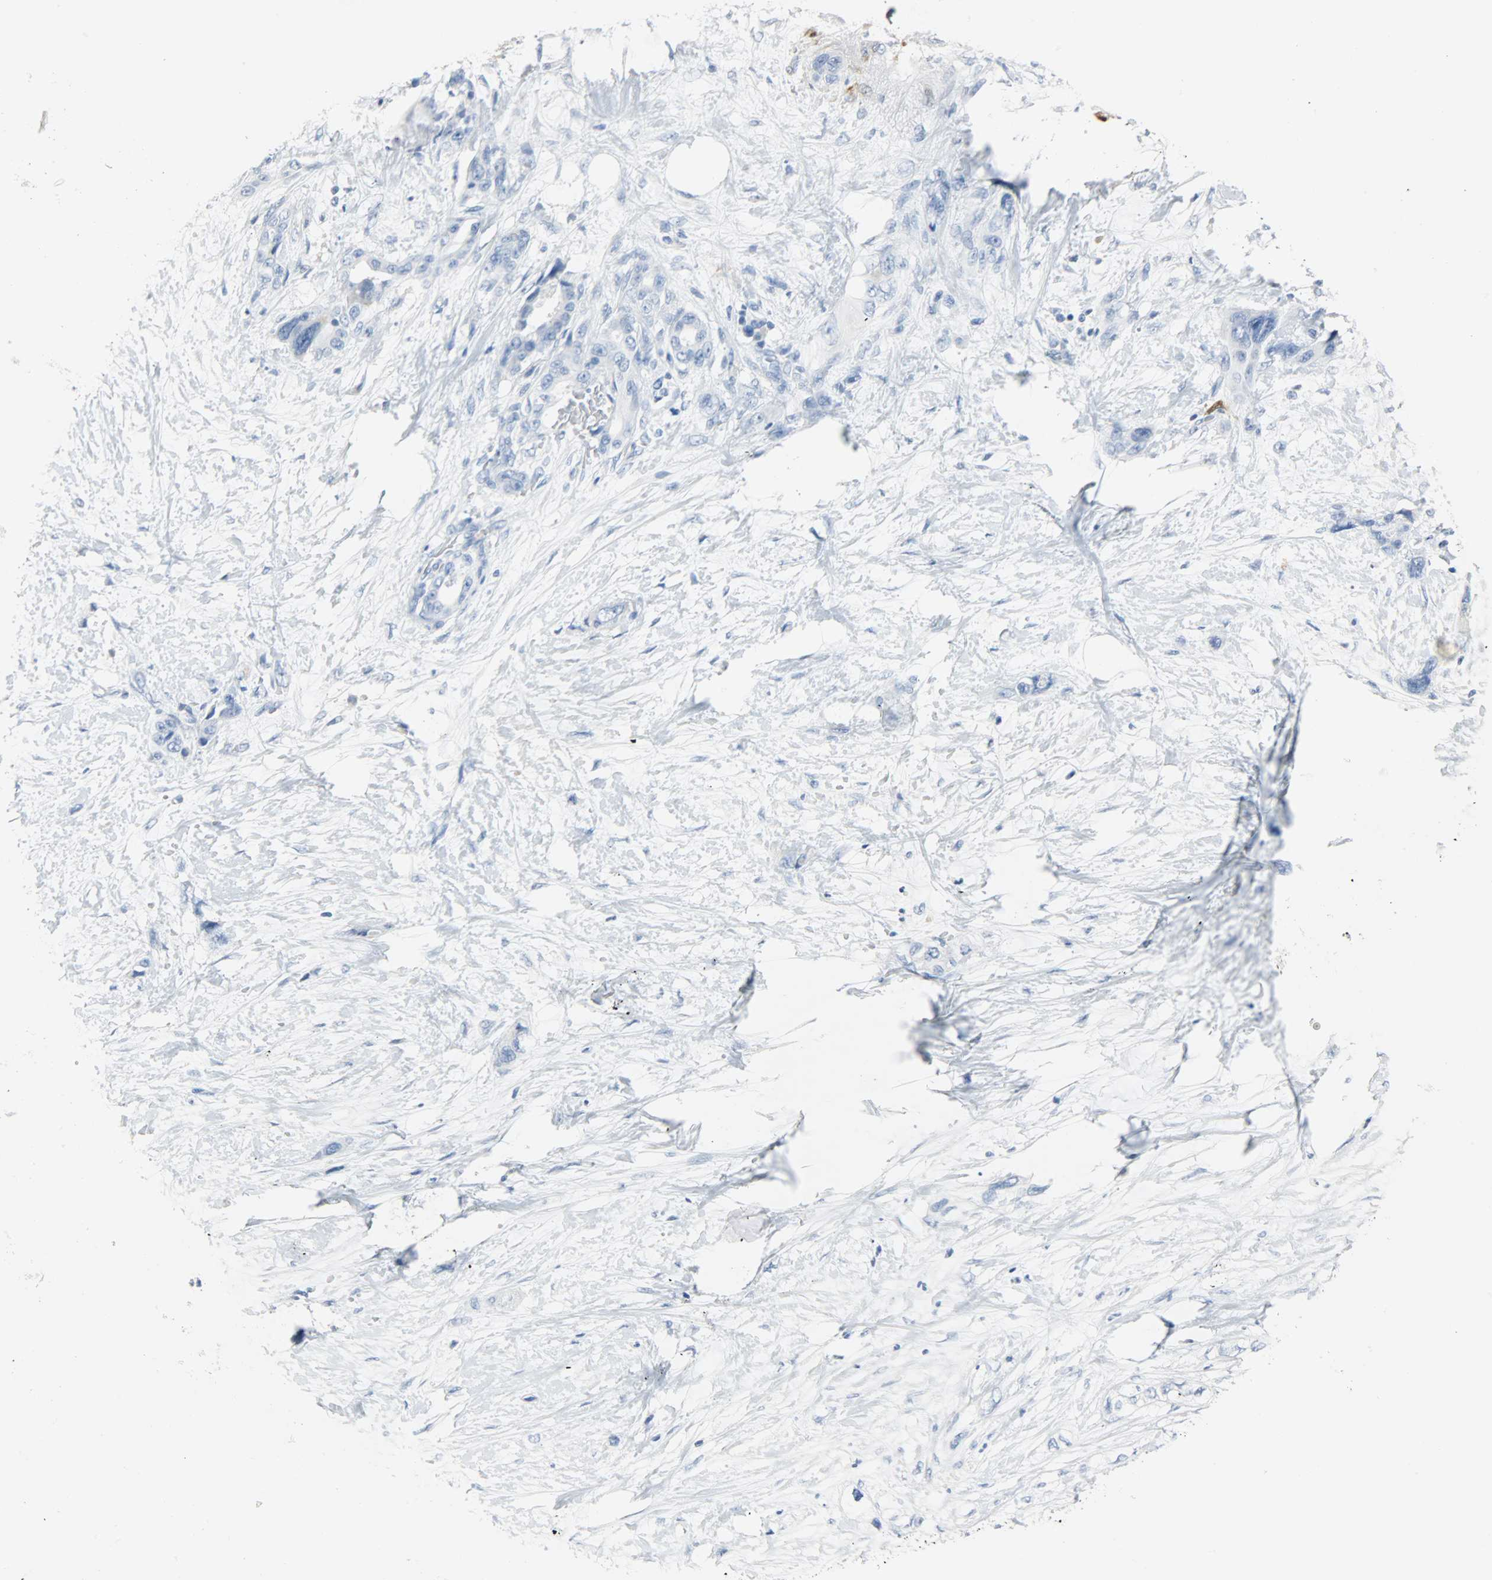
{"staining": {"intensity": "negative", "quantity": "none", "location": "none"}, "tissue": "pancreatic cancer", "cell_type": "Tumor cells", "image_type": "cancer", "snomed": [{"axis": "morphology", "description": "Adenocarcinoma, NOS"}, {"axis": "topography", "description": "Pancreas"}], "caption": "This is an immunohistochemistry (IHC) image of human pancreatic cancer. There is no staining in tumor cells.", "gene": "CA3", "patient": {"sex": "male", "age": 46}}